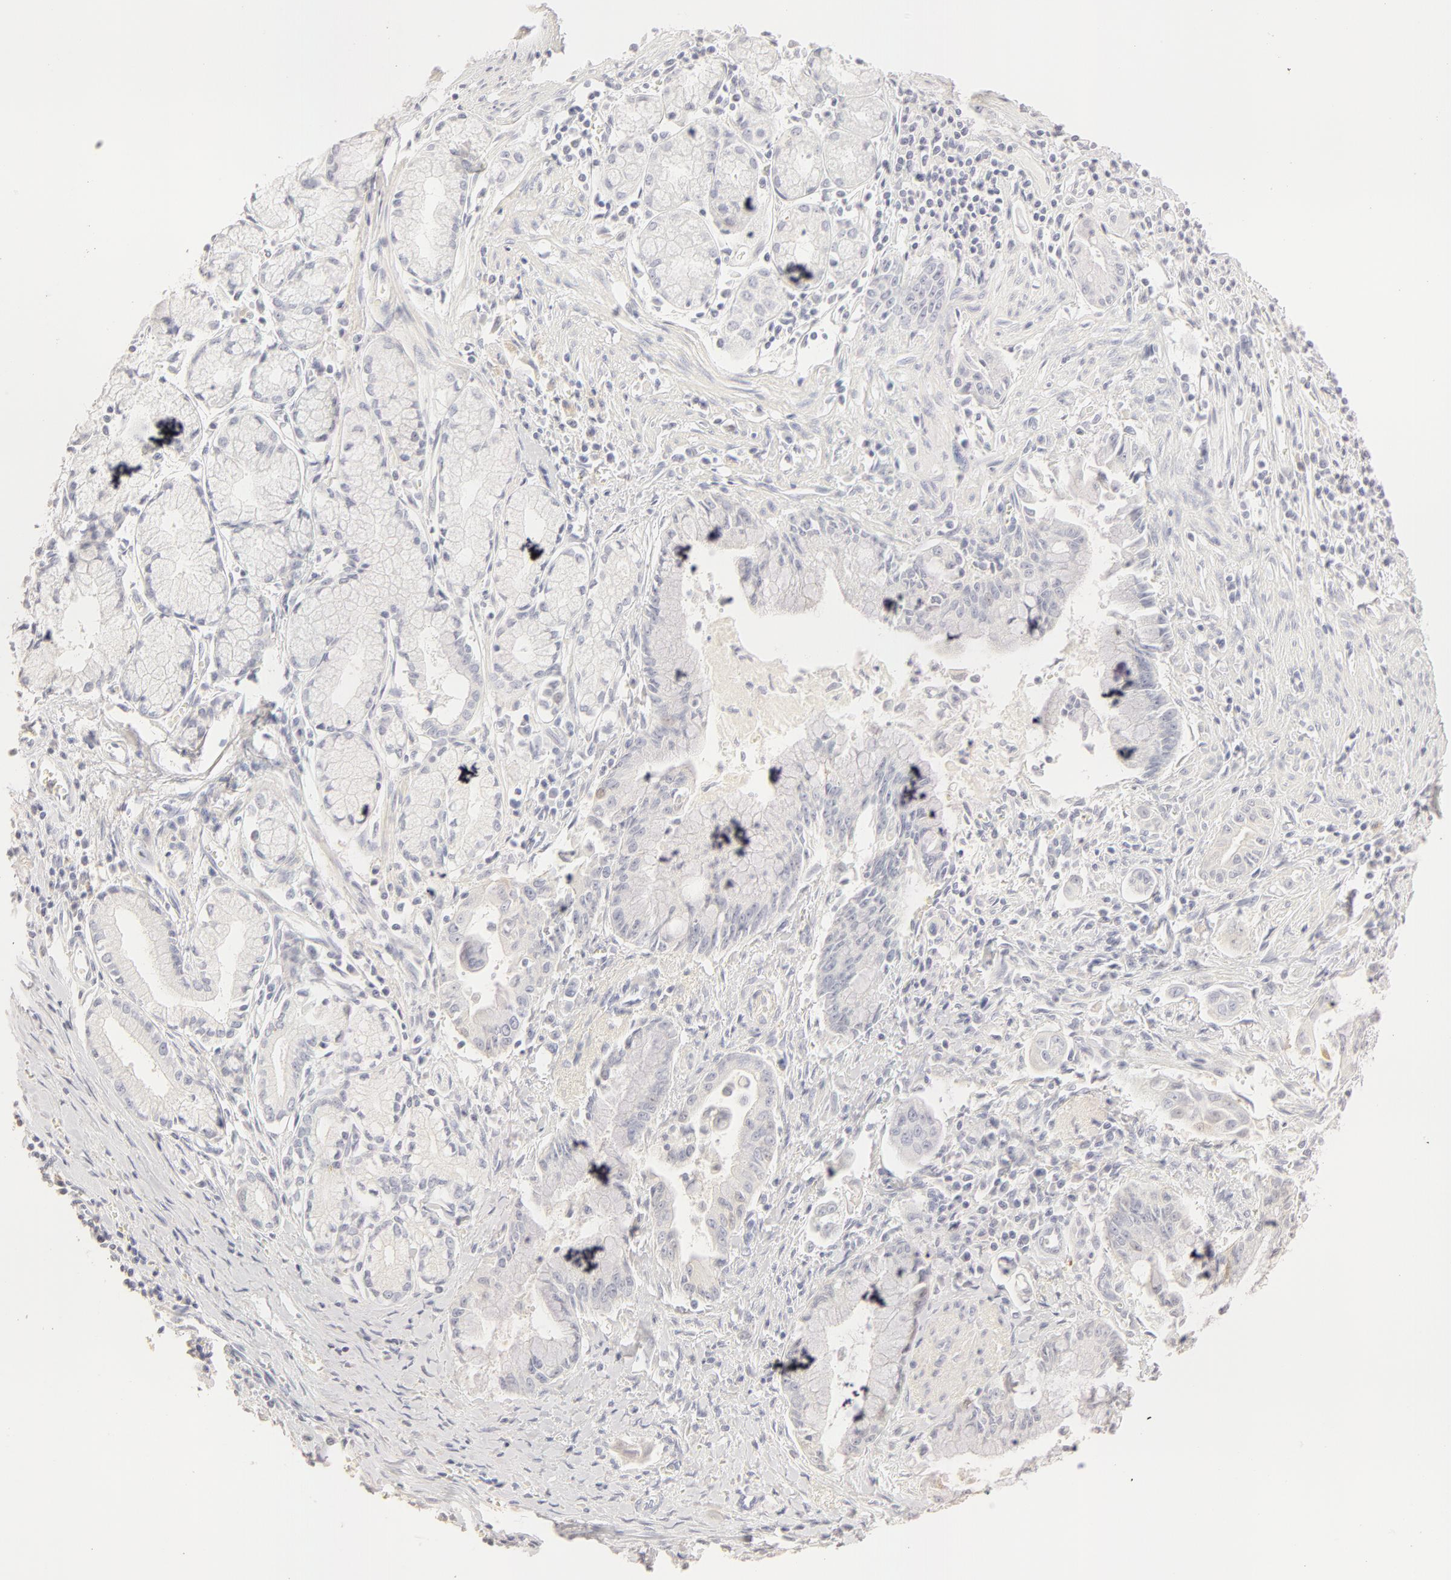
{"staining": {"intensity": "negative", "quantity": "none", "location": "none"}, "tissue": "pancreatic cancer", "cell_type": "Tumor cells", "image_type": "cancer", "snomed": [{"axis": "morphology", "description": "Adenocarcinoma, NOS"}, {"axis": "topography", "description": "Pancreas"}], "caption": "The immunohistochemistry histopathology image has no significant expression in tumor cells of pancreatic cancer (adenocarcinoma) tissue. (IHC, brightfield microscopy, high magnification).", "gene": "LGALS7B", "patient": {"sex": "male", "age": 59}}